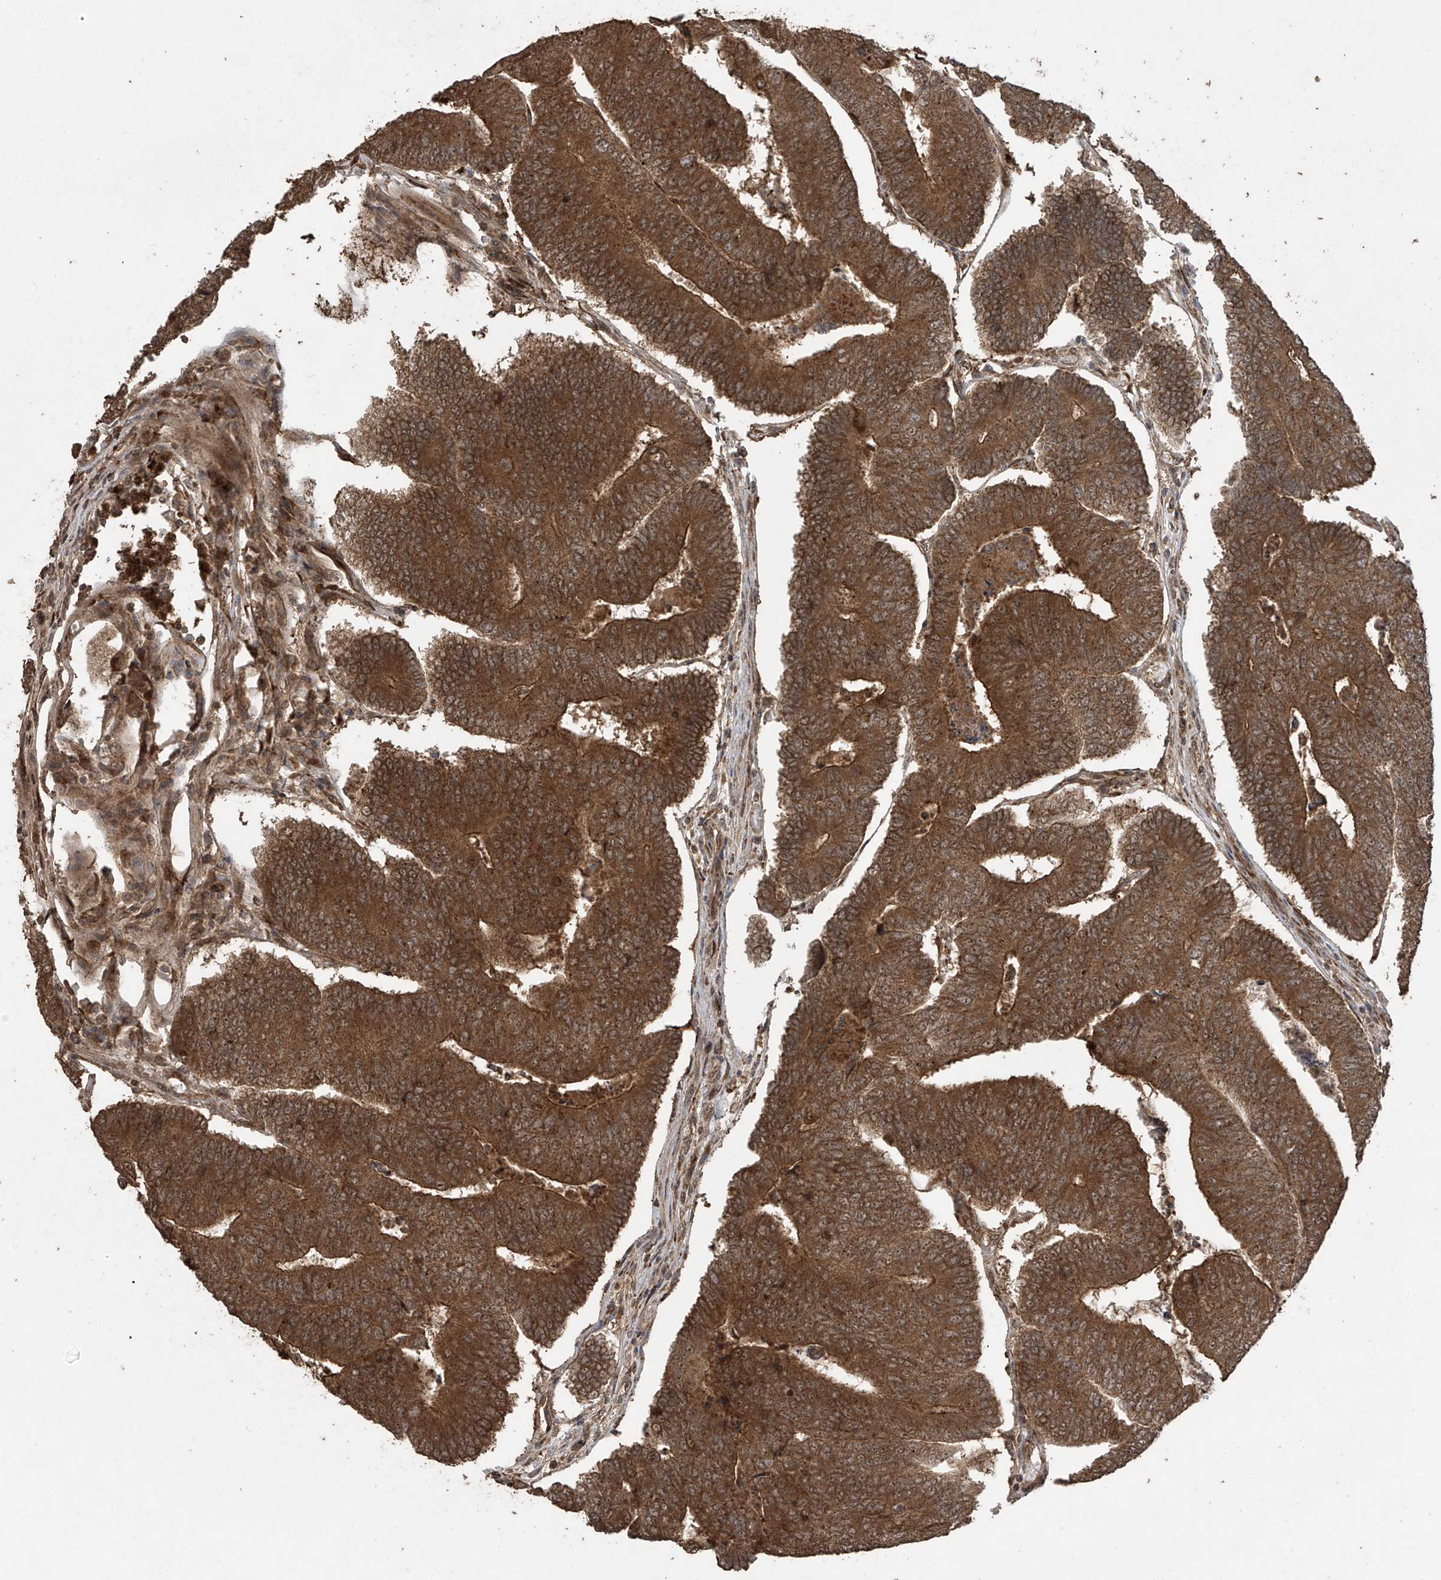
{"staining": {"intensity": "strong", "quantity": ">75%", "location": "cytoplasmic/membranous"}, "tissue": "colorectal cancer", "cell_type": "Tumor cells", "image_type": "cancer", "snomed": [{"axis": "morphology", "description": "Adenocarcinoma, NOS"}, {"axis": "topography", "description": "Colon"}], "caption": "Human colorectal cancer (adenocarcinoma) stained for a protein (brown) exhibits strong cytoplasmic/membranous positive positivity in approximately >75% of tumor cells.", "gene": "PGPEP1", "patient": {"sex": "female", "age": 67}}